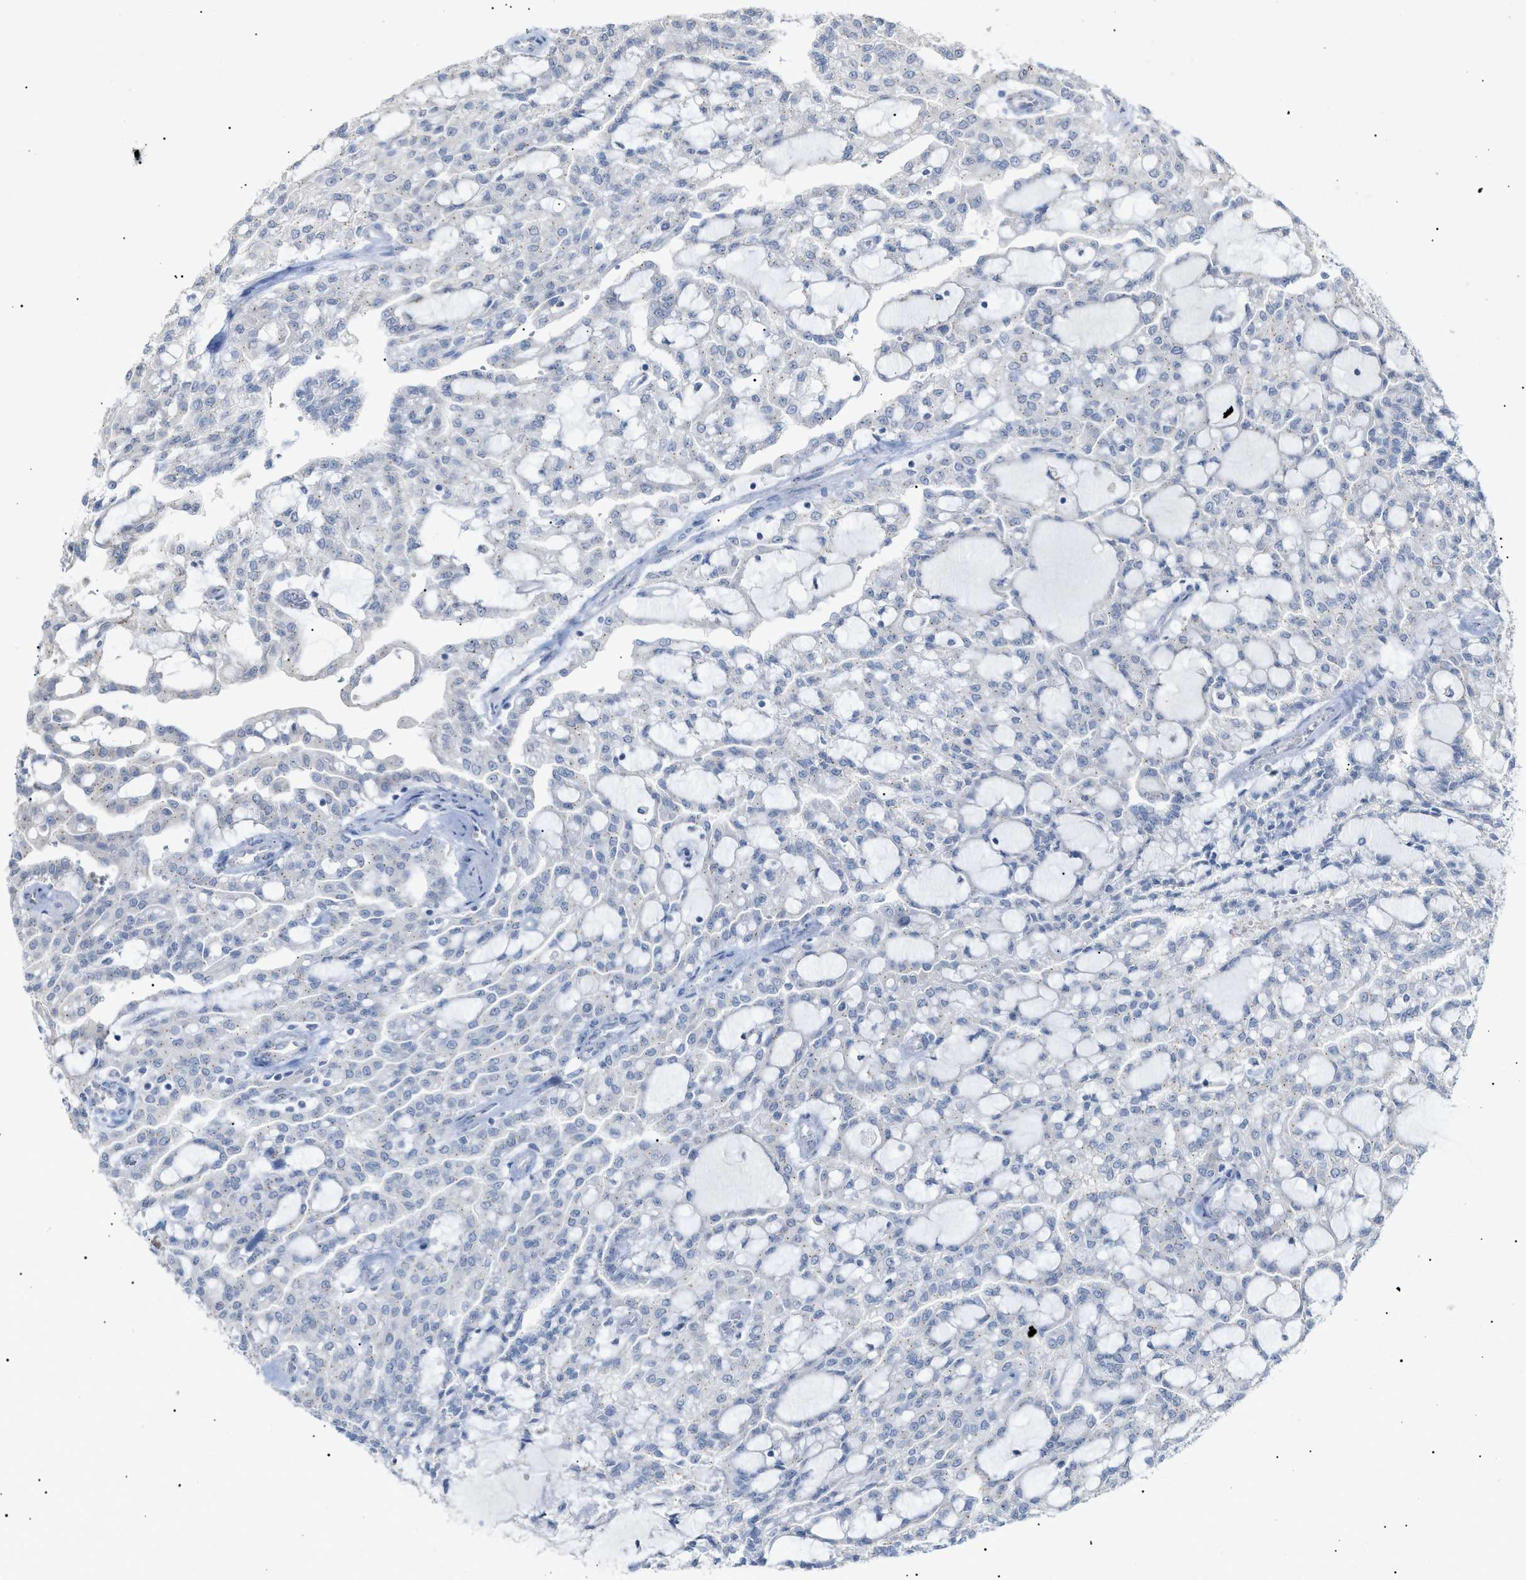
{"staining": {"intensity": "negative", "quantity": "none", "location": "none"}, "tissue": "renal cancer", "cell_type": "Tumor cells", "image_type": "cancer", "snomed": [{"axis": "morphology", "description": "Adenocarcinoma, NOS"}, {"axis": "topography", "description": "Kidney"}], "caption": "Tumor cells show no significant staining in renal cancer (adenocarcinoma). Brightfield microscopy of immunohistochemistry (IHC) stained with DAB (brown) and hematoxylin (blue), captured at high magnification.", "gene": "SLC25A31", "patient": {"sex": "male", "age": 63}}